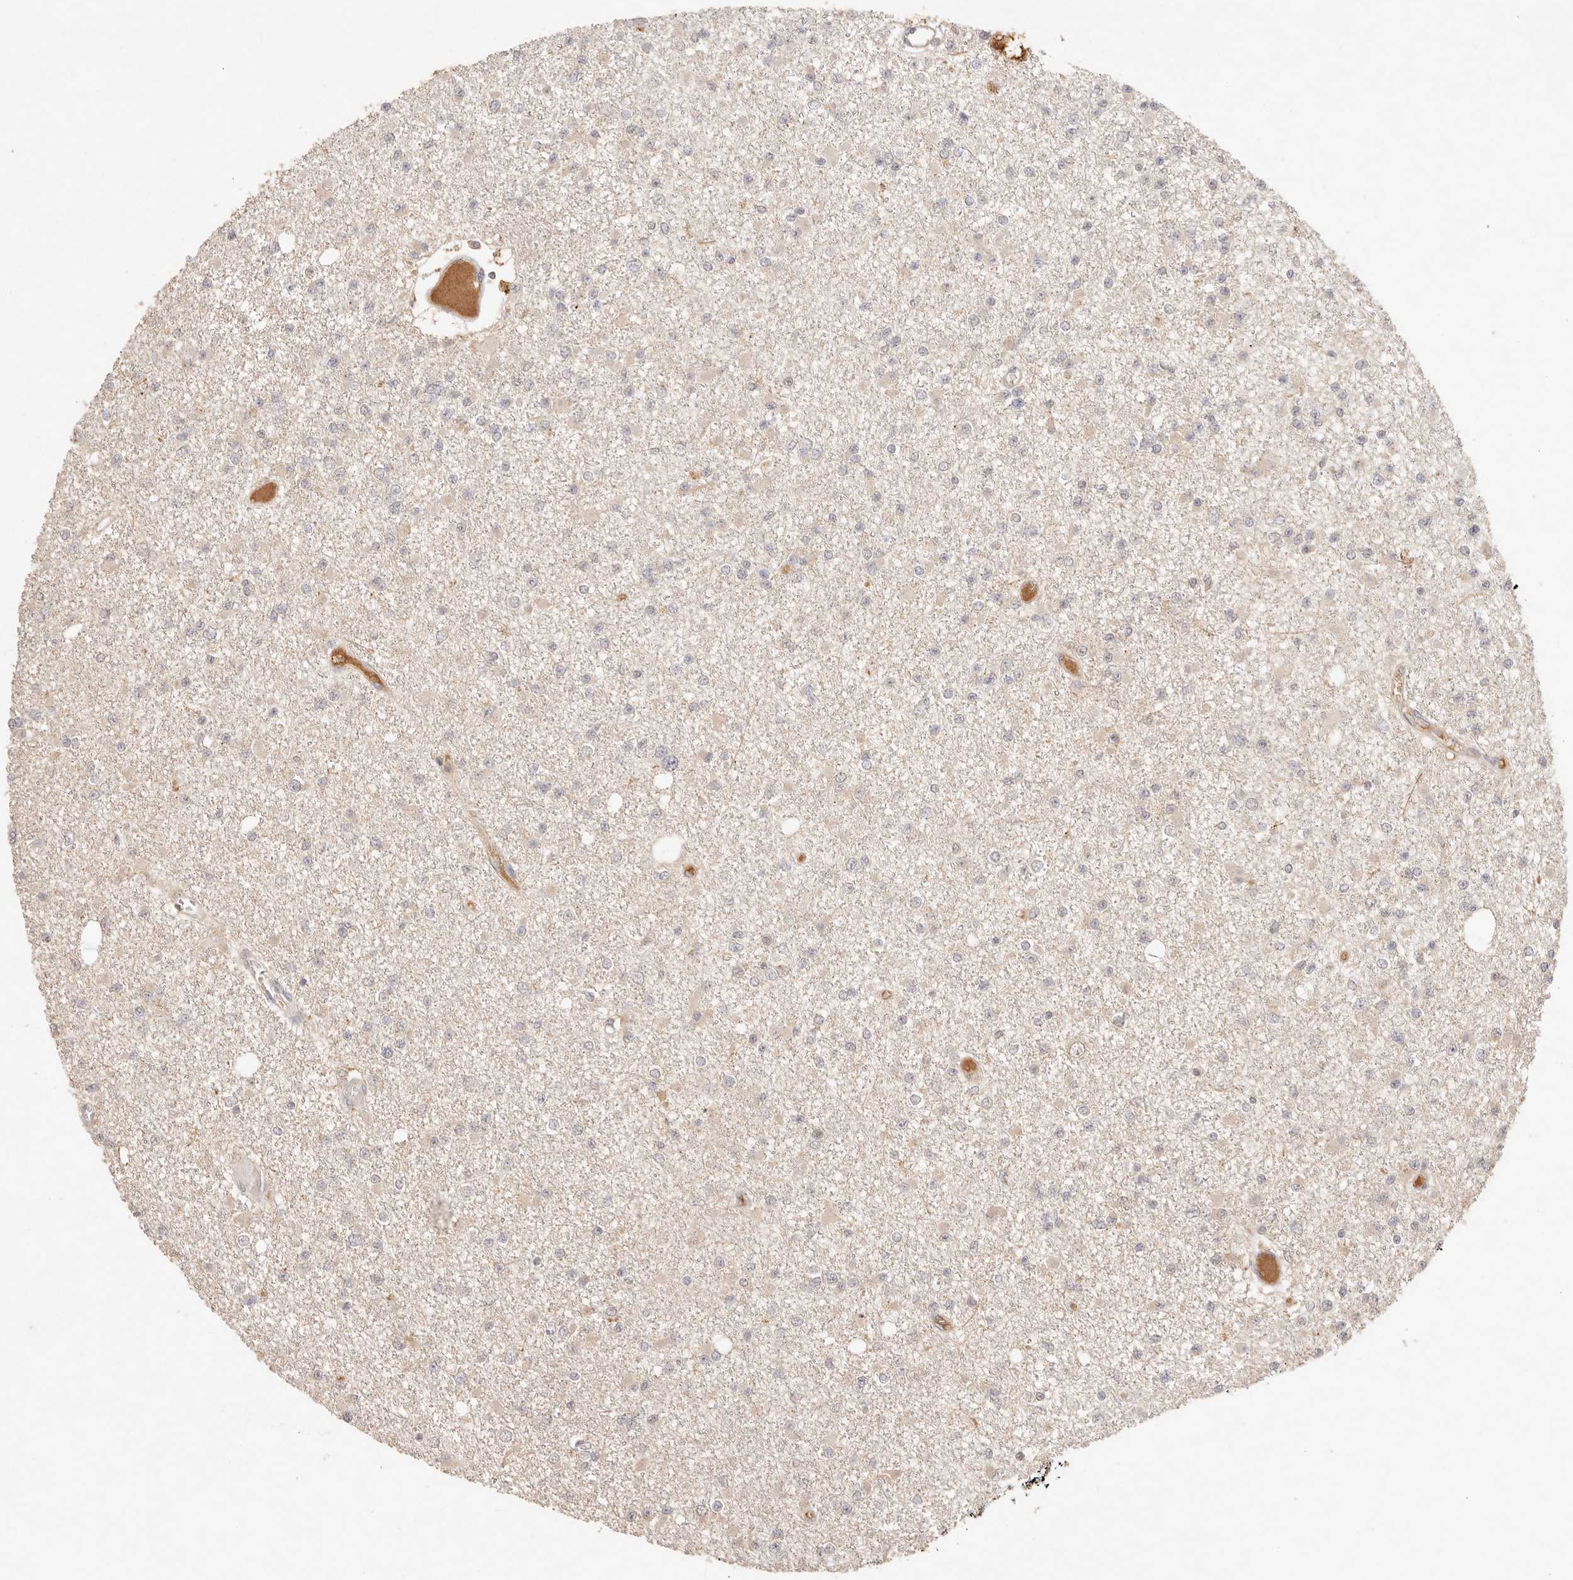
{"staining": {"intensity": "negative", "quantity": "none", "location": "none"}, "tissue": "glioma", "cell_type": "Tumor cells", "image_type": "cancer", "snomed": [{"axis": "morphology", "description": "Glioma, malignant, Low grade"}, {"axis": "topography", "description": "Brain"}], "caption": "An IHC photomicrograph of malignant glioma (low-grade) is shown. There is no staining in tumor cells of malignant glioma (low-grade).", "gene": "PHLDA3", "patient": {"sex": "female", "age": 22}}